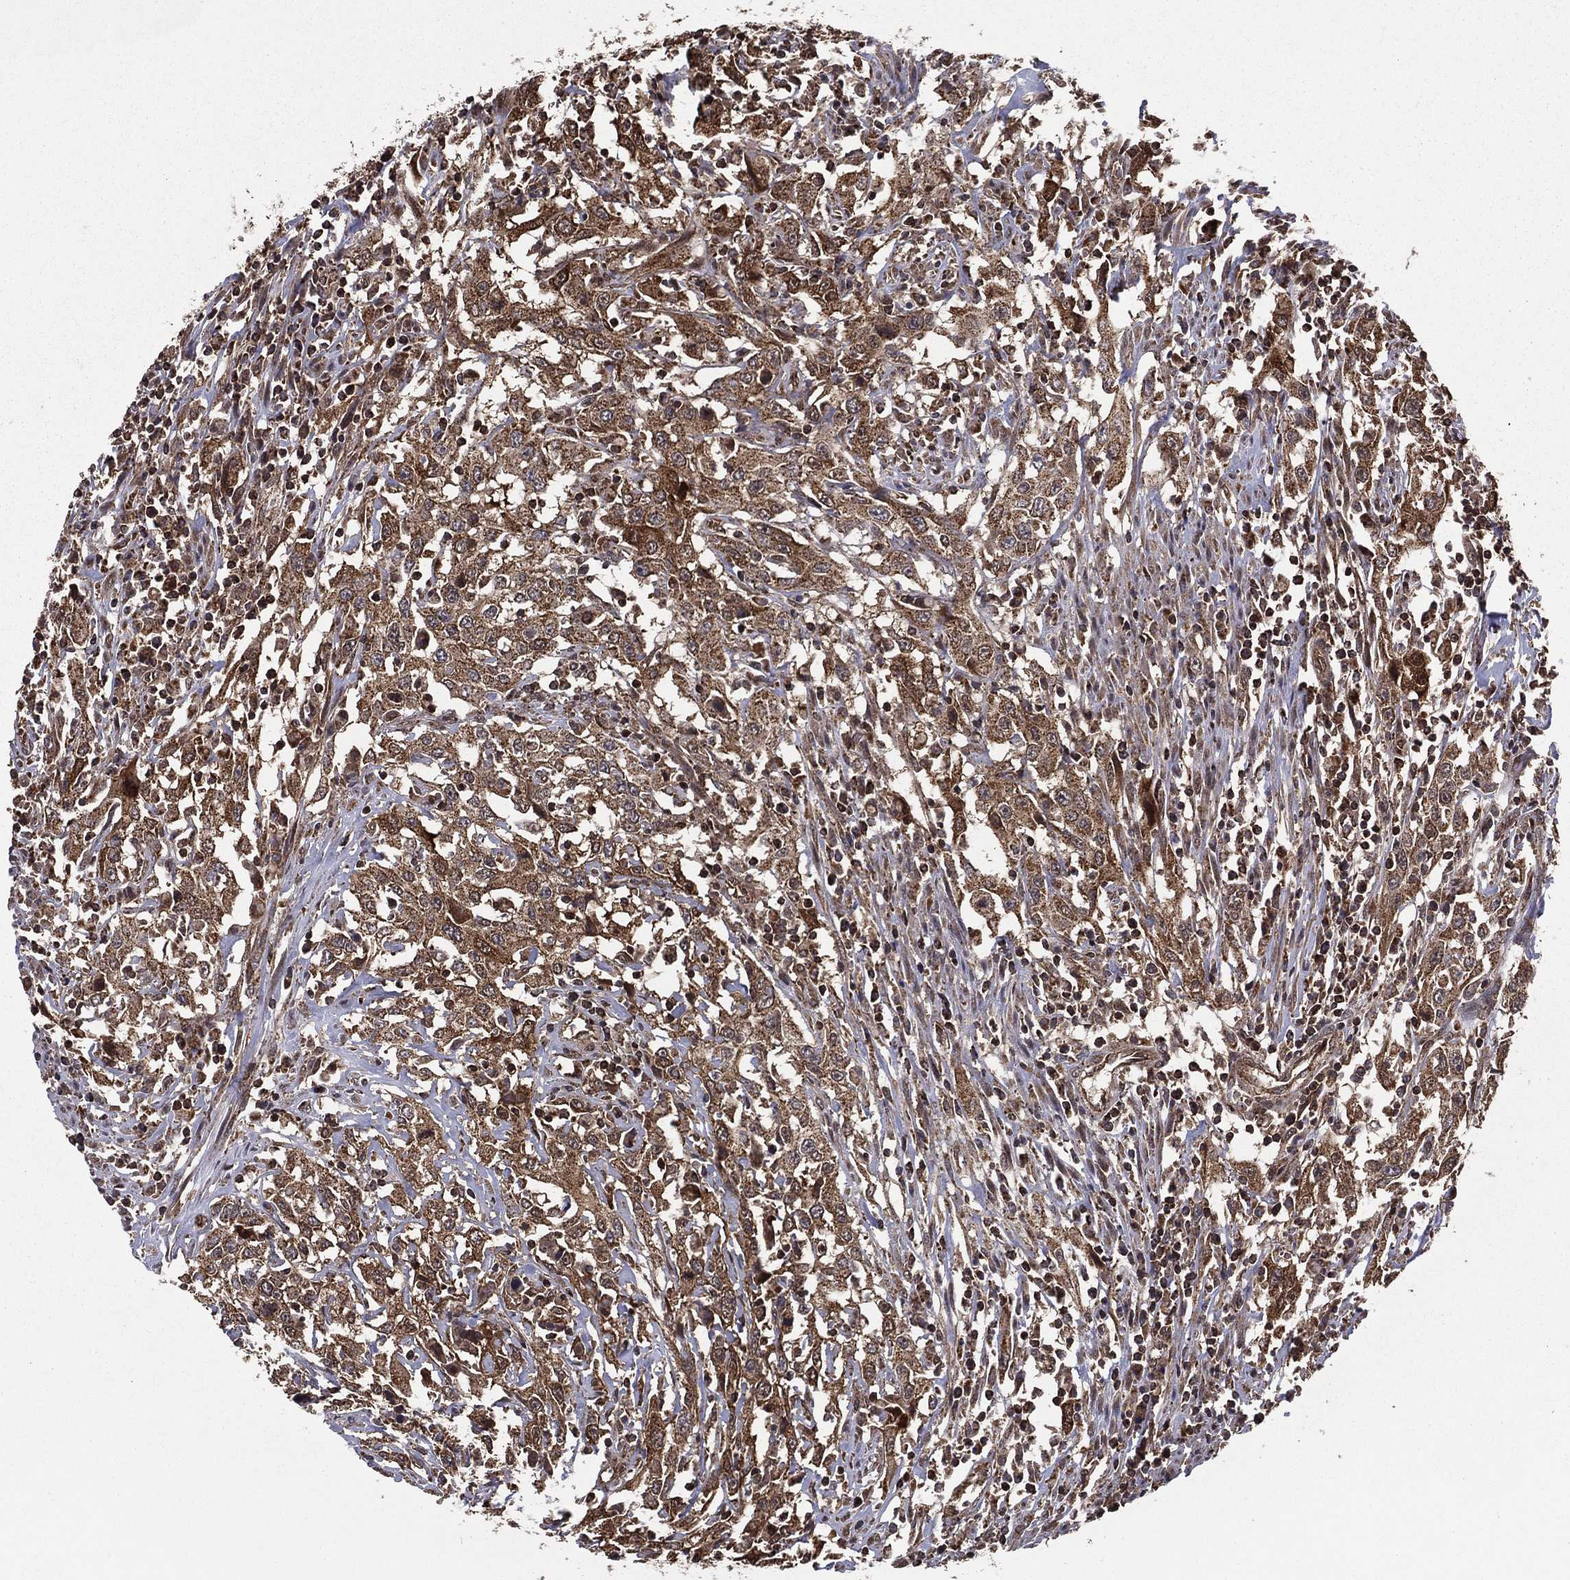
{"staining": {"intensity": "moderate", "quantity": ">75%", "location": "cytoplasmic/membranous"}, "tissue": "urothelial cancer", "cell_type": "Tumor cells", "image_type": "cancer", "snomed": [{"axis": "morphology", "description": "Urothelial carcinoma, High grade"}, {"axis": "topography", "description": "Urinary bladder"}], "caption": "A brown stain shows moderate cytoplasmic/membranous staining of a protein in urothelial cancer tumor cells. (DAB IHC with brightfield microscopy, high magnification).", "gene": "RIGI", "patient": {"sex": "male", "age": 61}}